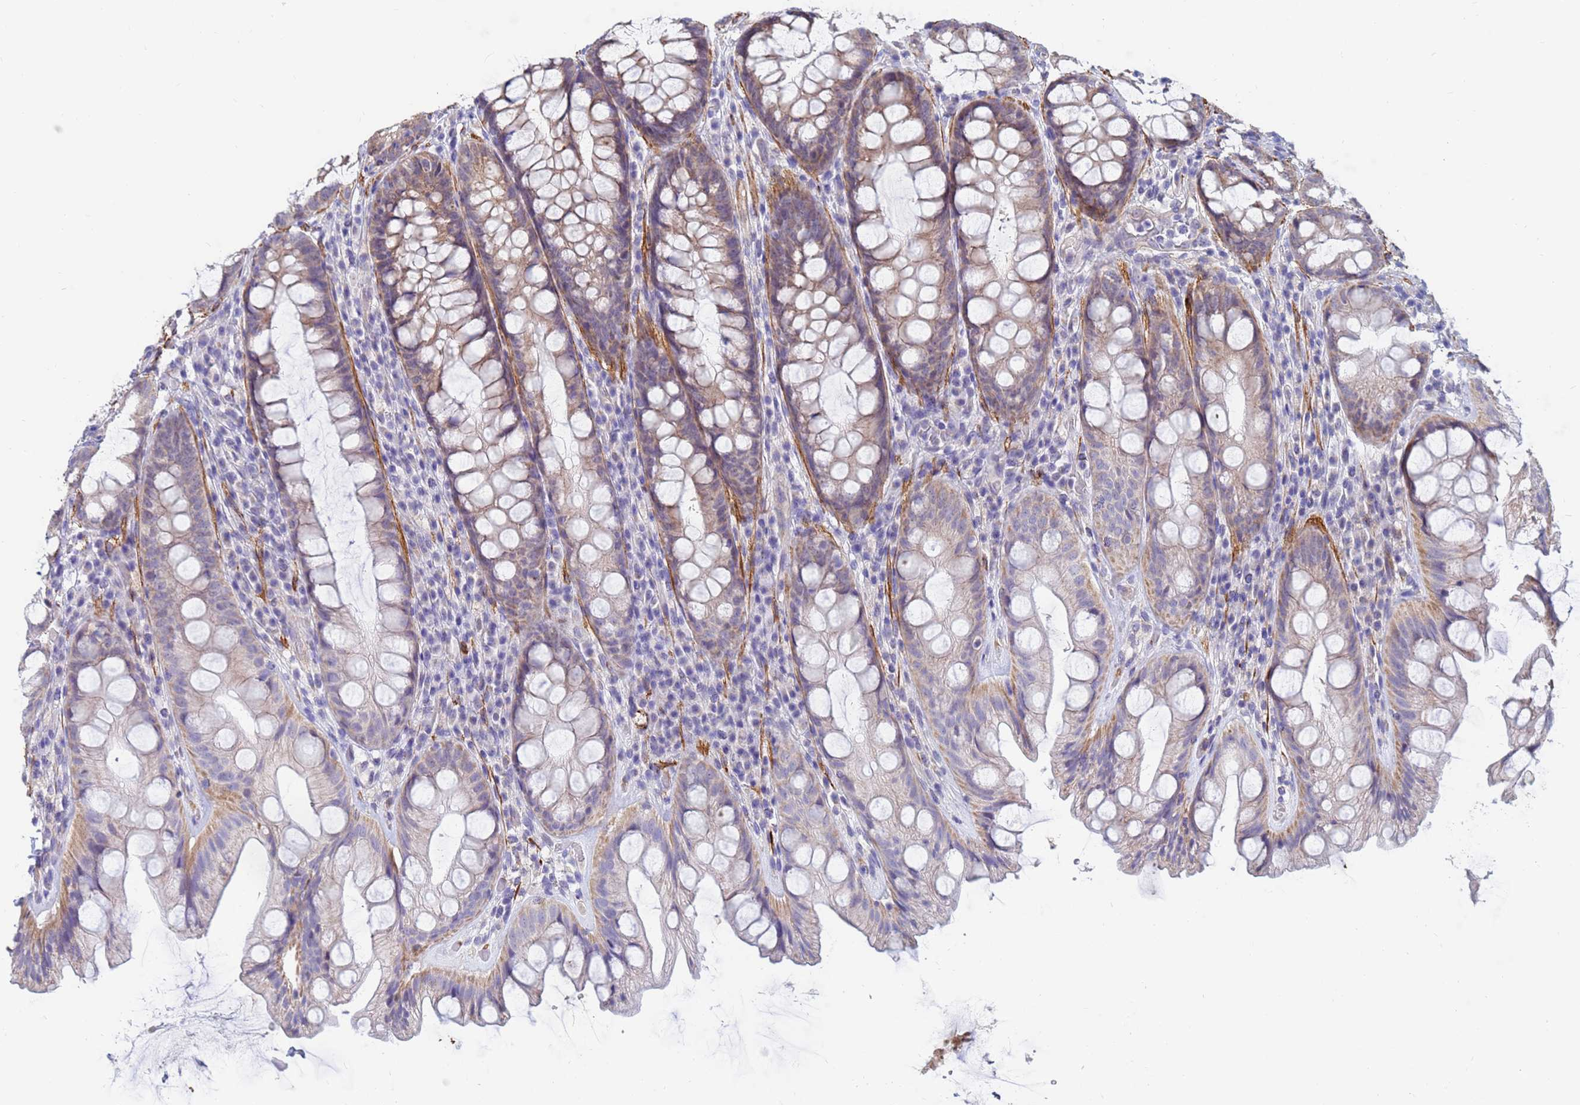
{"staining": {"intensity": "moderate", "quantity": ">75%", "location": "cytoplasmic/membranous"}, "tissue": "rectum", "cell_type": "Glandular cells", "image_type": "normal", "snomed": [{"axis": "morphology", "description": "Normal tissue, NOS"}, {"axis": "topography", "description": "Rectum"}], "caption": "Immunohistochemistry (IHC) photomicrograph of unremarkable human rectum stained for a protein (brown), which reveals medium levels of moderate cytoplasmic/membranous staining in about >75% of glandular cells.", "gene": "SDR39U1", "patient": {"sex": "male", "age": 74}}